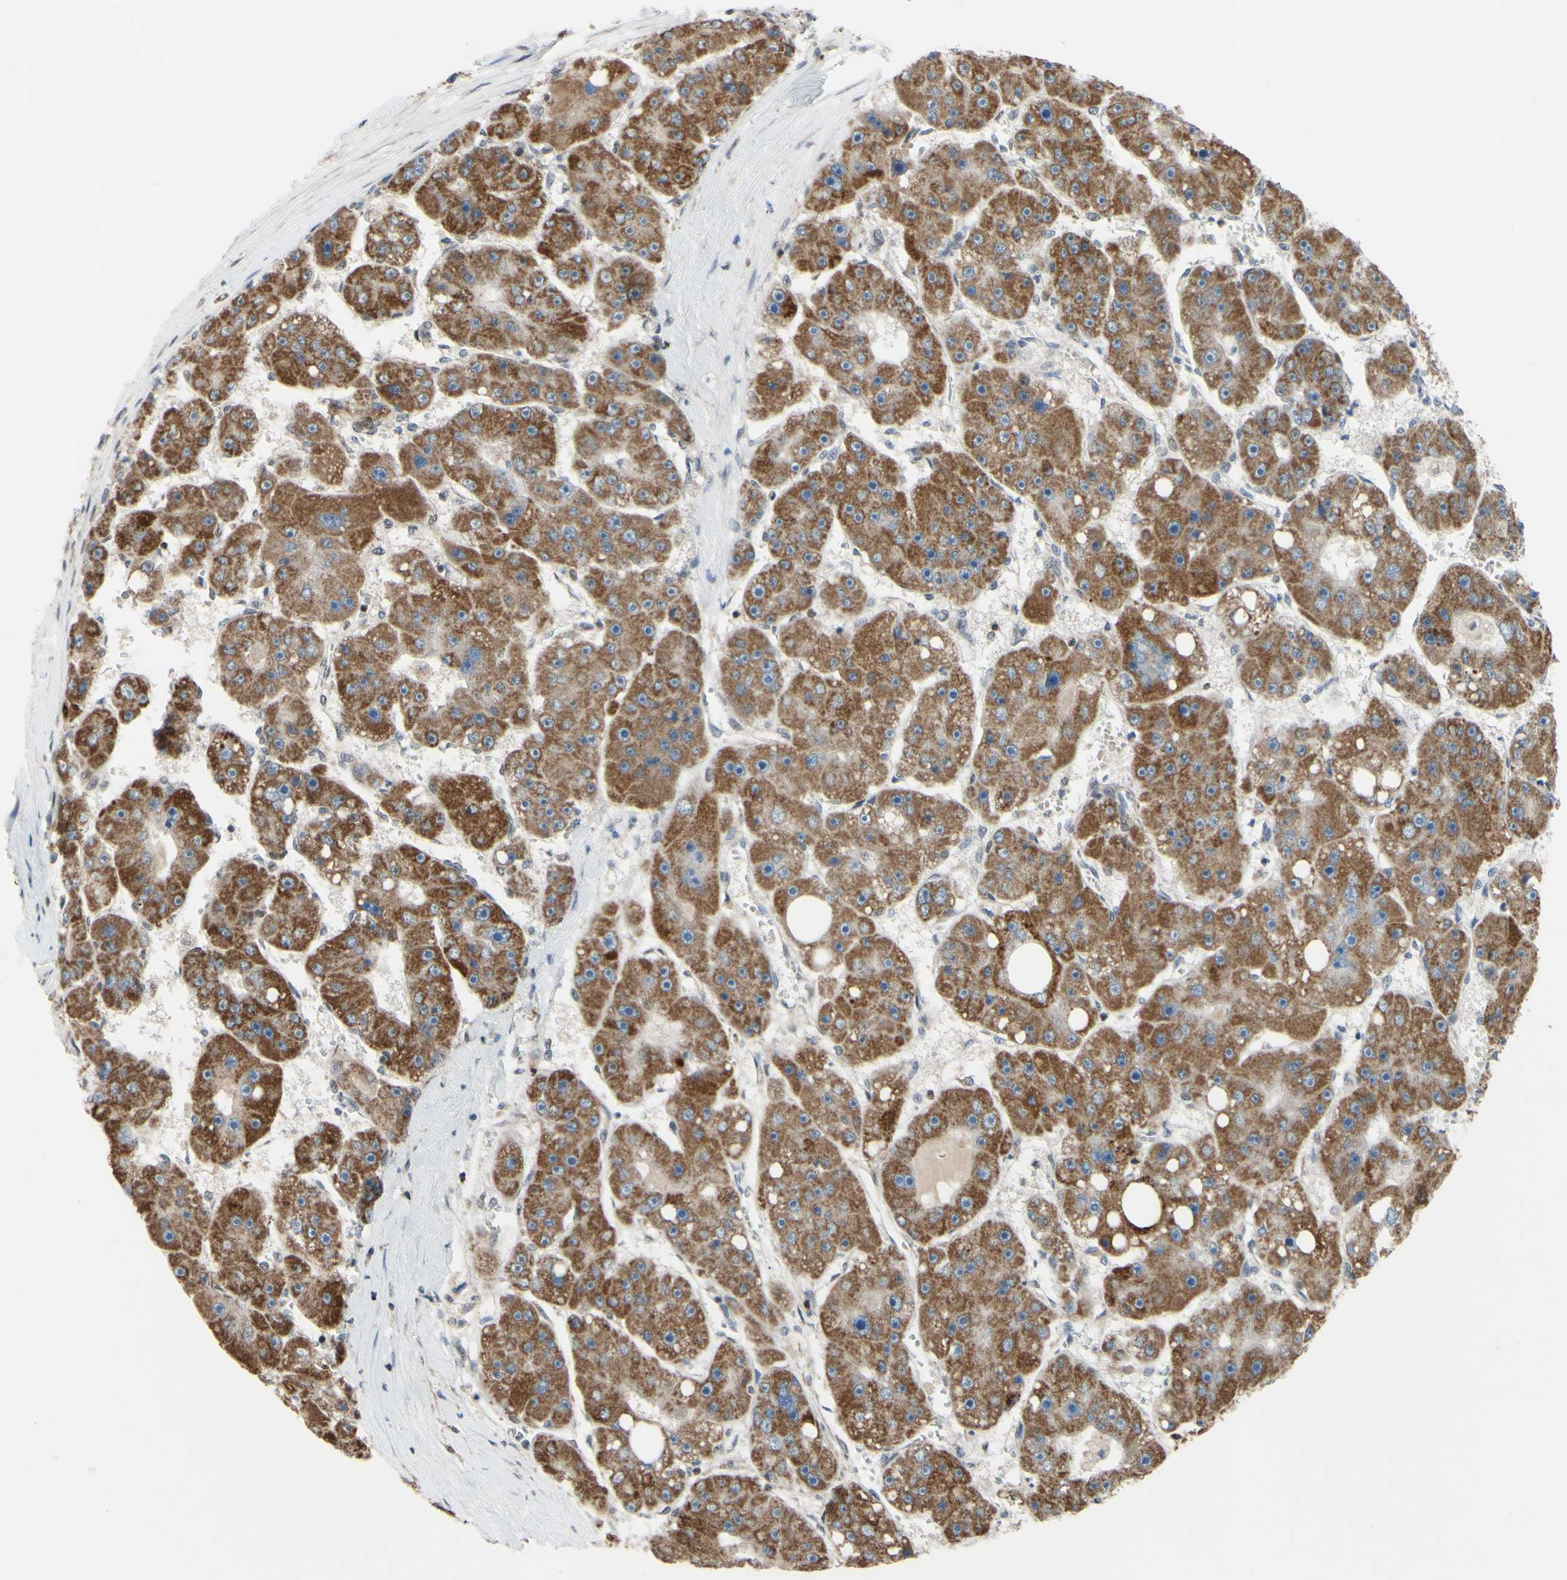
{"staining": {"intensity": "moderate", "quantity": ">75%", "location": "cytoplasmic/membranous"}, "tissue": "liver cancer", "cell_type": "Tumor cells", "image_type": "cancer", "snomed": [{"axis": "morphology", "description": "Carcinoma, Hepatocellular, NOS"}, {"axis": "topography", "description": "Liver"}], "caption": "Liver cancer stained with a protein marker shows moderate staining in tumor cells.", "gene": "SP4", "patient": {"sex": "female", "age": 61}}